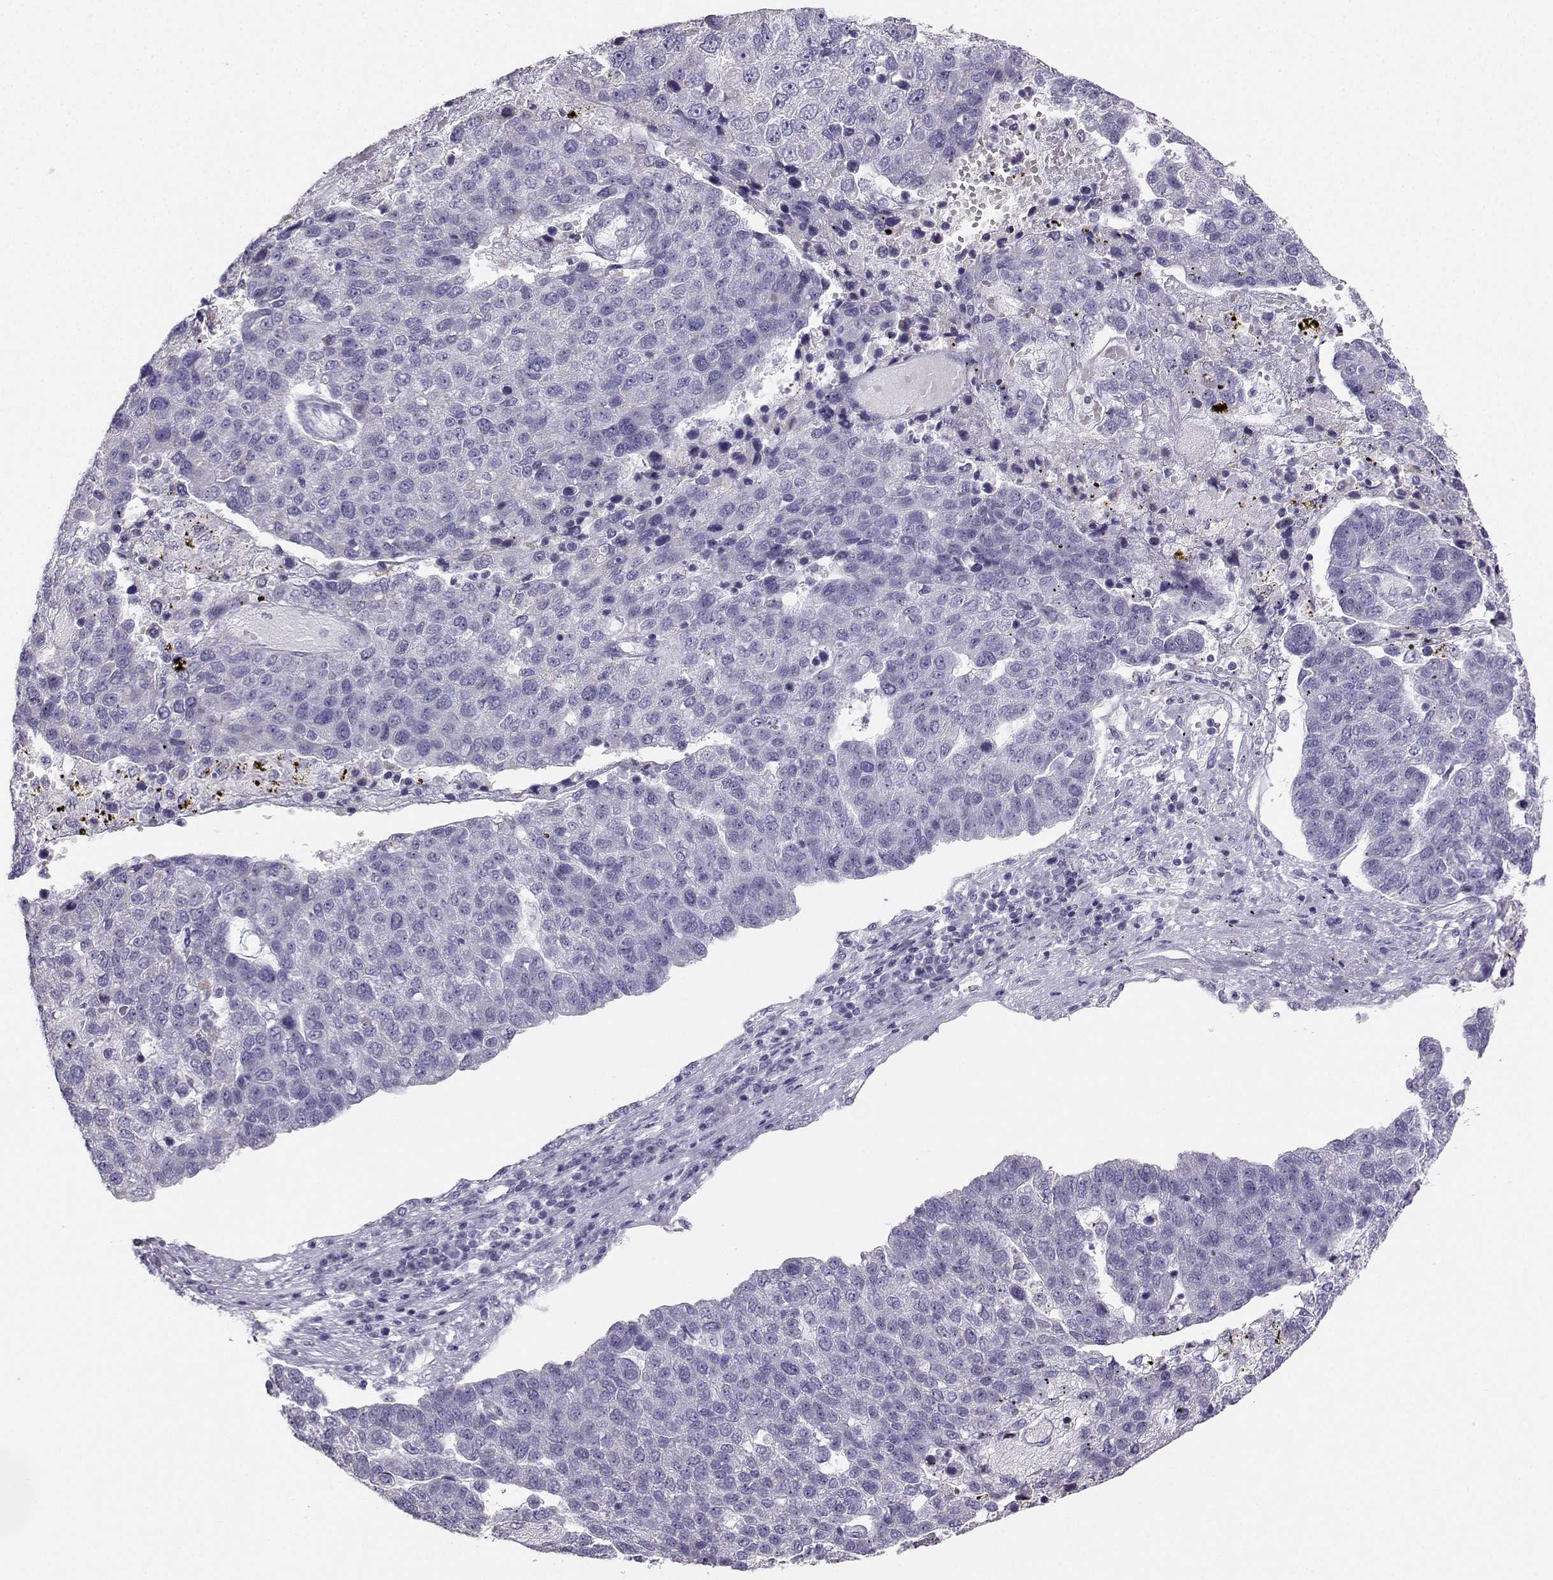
{"staining": {"intensity": "negative", "quantity": "none", "location": "none"}, "tissue": "pancreatic cancer", "cell_type": "Tumor cells", "image_type": "cancer", "snomed": [{"axis": "morphology", "description": "Adenocarcinoma, NOS"}, {"axis": "topography", "description": "Pancreas"}], "caption": "High magnification brightfield microscopy of pancreatic cancer (adenocarcinoma) stained with DAB (brown) and counterstained with hematoxylin (blue): tumor cells show no significant staining. (Brightfield microscopy of DAB immunohistochemistry at high magnification).", "gene": "AVP", "patient": {"sex": "female", "age": 61}}